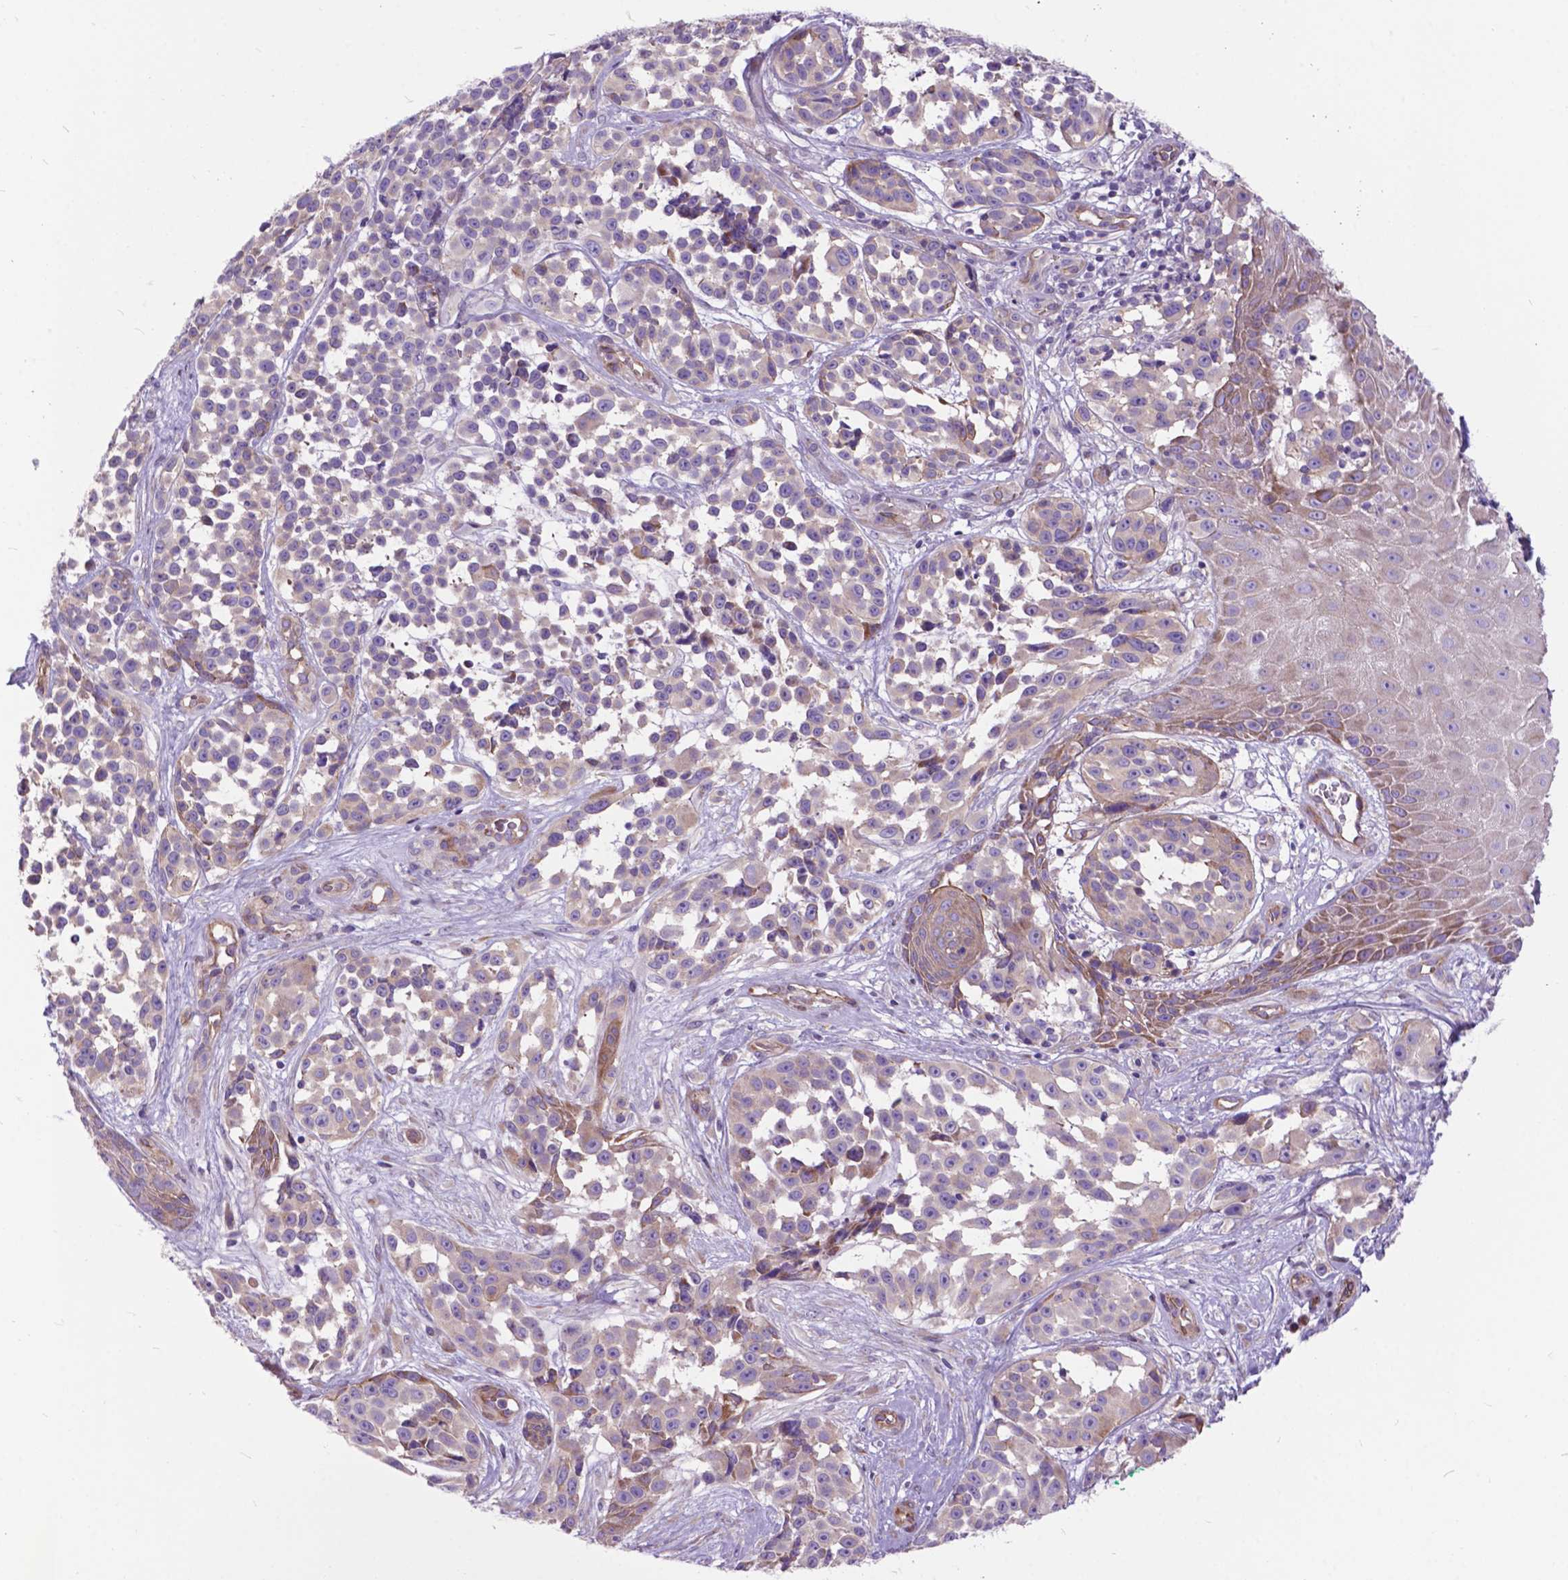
{"staining": {"intensity": "negative", "quantity": "none", "location": "none"}, "tissue": "melanoma", "cell_type": "Tumor cells", "image_type": "cancer", "snomed": [{"axis": "morphology", "description": "Malignant melanoma, NOS"}, {"axis": "topography", "description": "Skin"}], "caption": "A high-resolution photomicrograph shows immunohistochemistry staining of melanoma, which displays no significant staining in tumor cells.", "gene": "FLT4", "patient": {"sex": "female", "age": 88}}